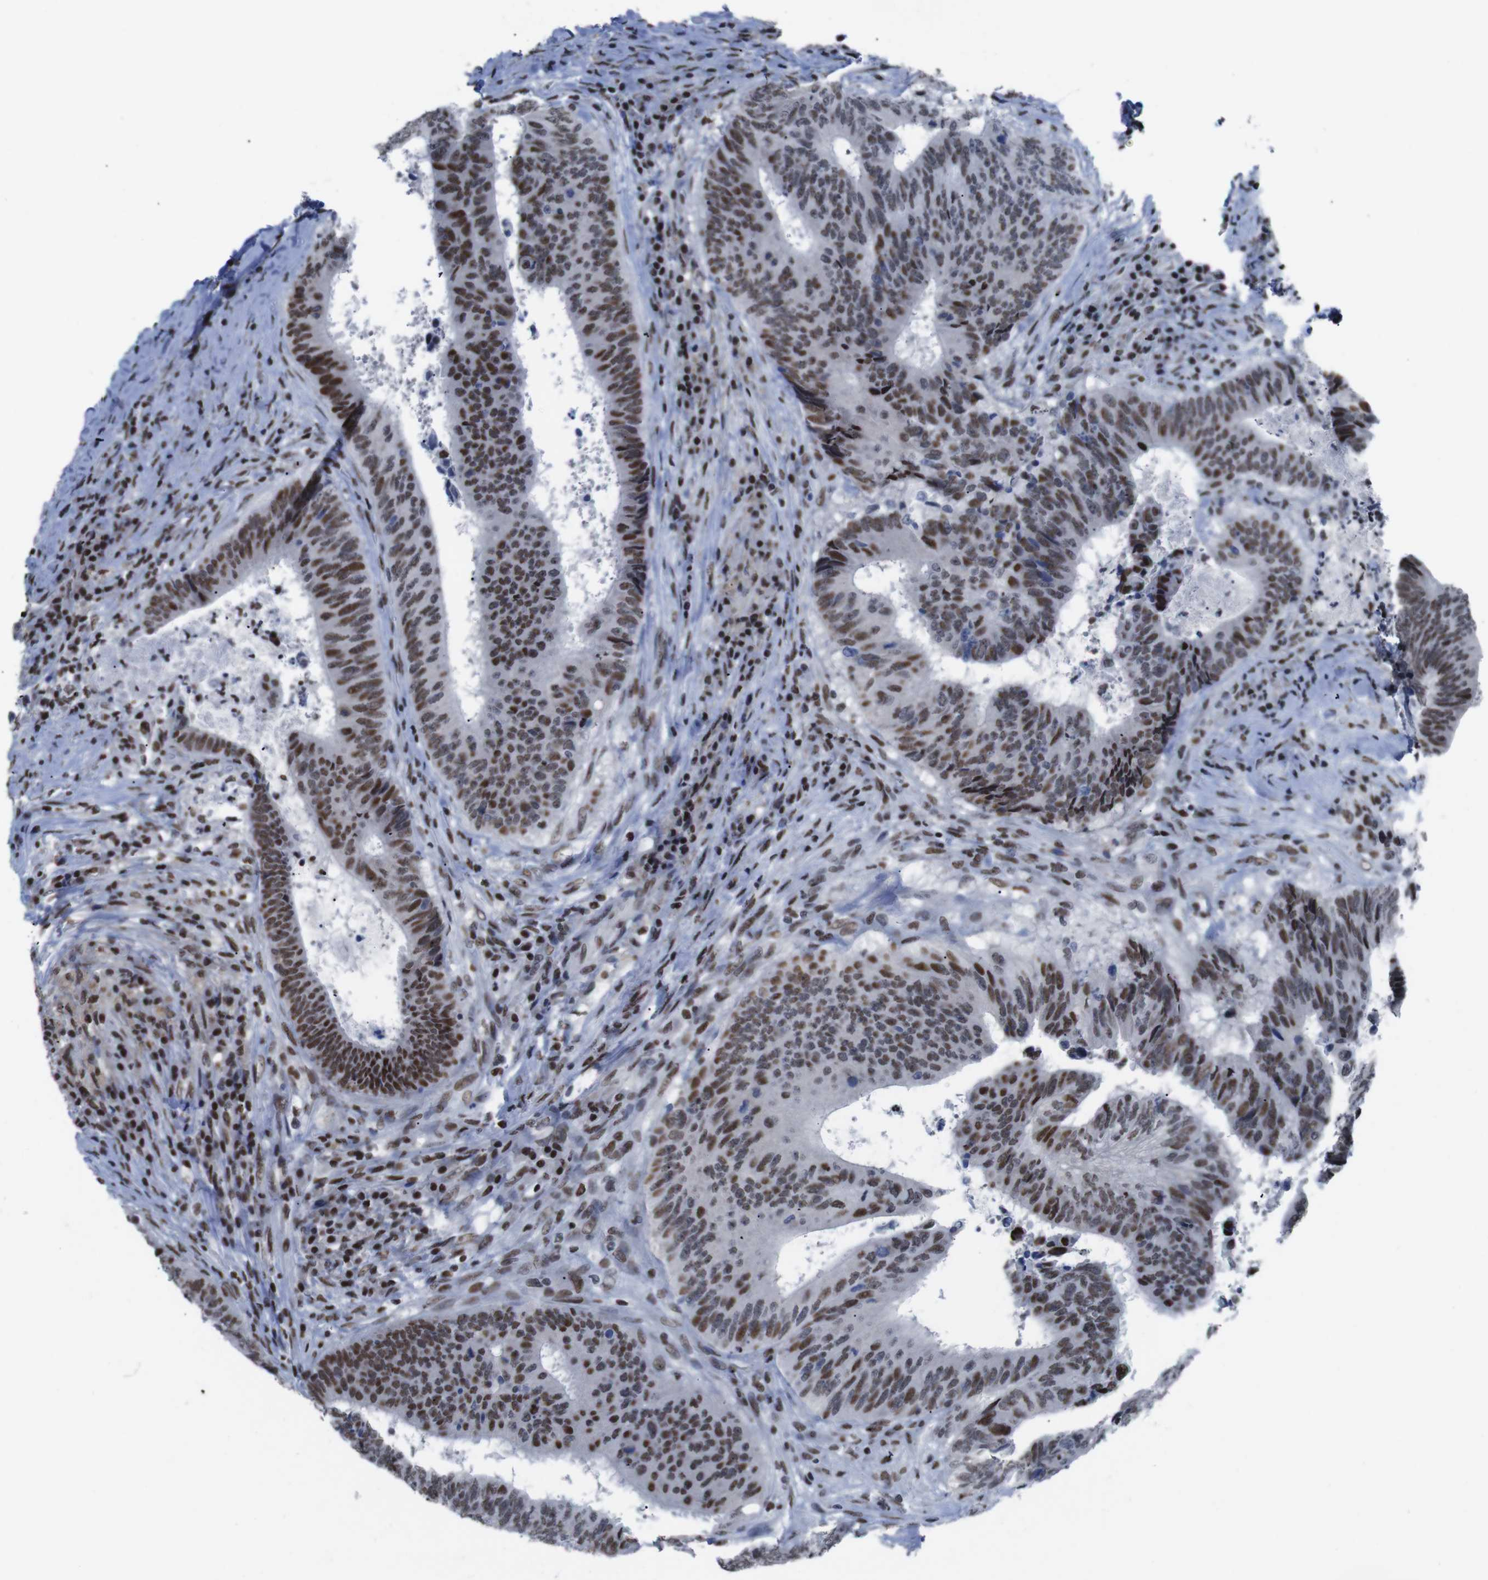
{"staining": {"intensity": "strong", "quantity": ">75%", "location": "nuclear"}, "tissue": "colorectal cancer", "cell_type": "Tumor cells", "image_type": "cancer", "snomed": [{"axis": "morphology", "description": "Adenocarcinoma, NOS"}, {"axis": "topography", "description": "Rectum"}], "caption": "High-power microscopy captured an immunohistochemistry (IHC) histopathology image of adenocarcinoma (colorectal), revealing strong nuclear staining in approximately >75% of tumor cells.", "gene": "PIP4P2", "patient": {"sex": "male", "age": 72}}